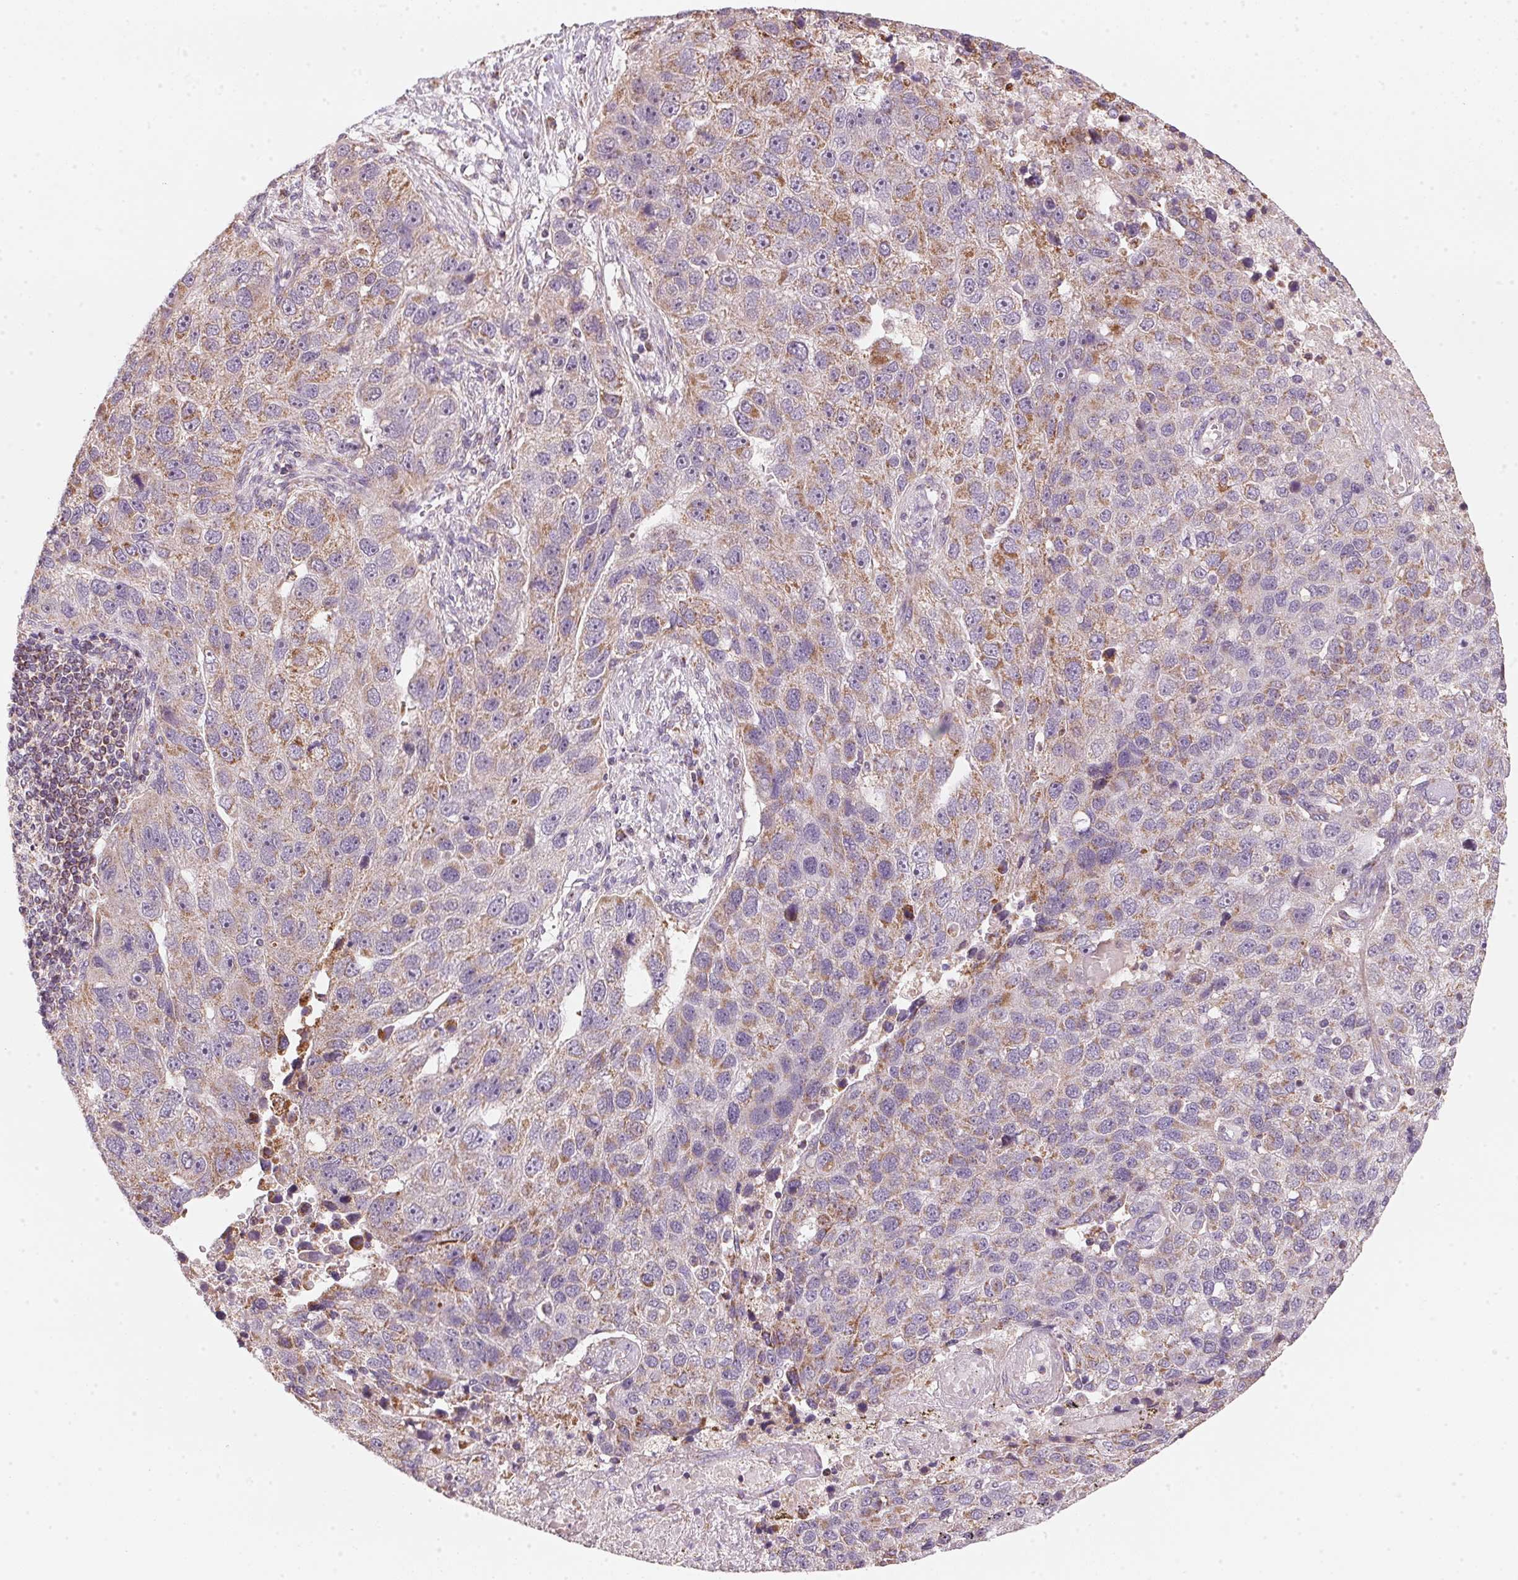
{"staining": {"intensity": "moderate", "quantity": "25%-75%", "location": "cytoplasmic/membranous"}, "tissue": "pancreatic cancer", "cell_type": "Tumor cells", "image_type": "cancer", "snomed": [{"axis": "morphology", "description": "Adenocarcinoma, NOS"}, {"axis": "topography", "description": "Pancreas"}], "caption": "The immunohistochemical stain labels moderate cytoplasmic/membranous staining in tumor cells of pancreatic cancer tissue.", "gene": "COQ7", "patient": {"sex": "female", "age": 61}}